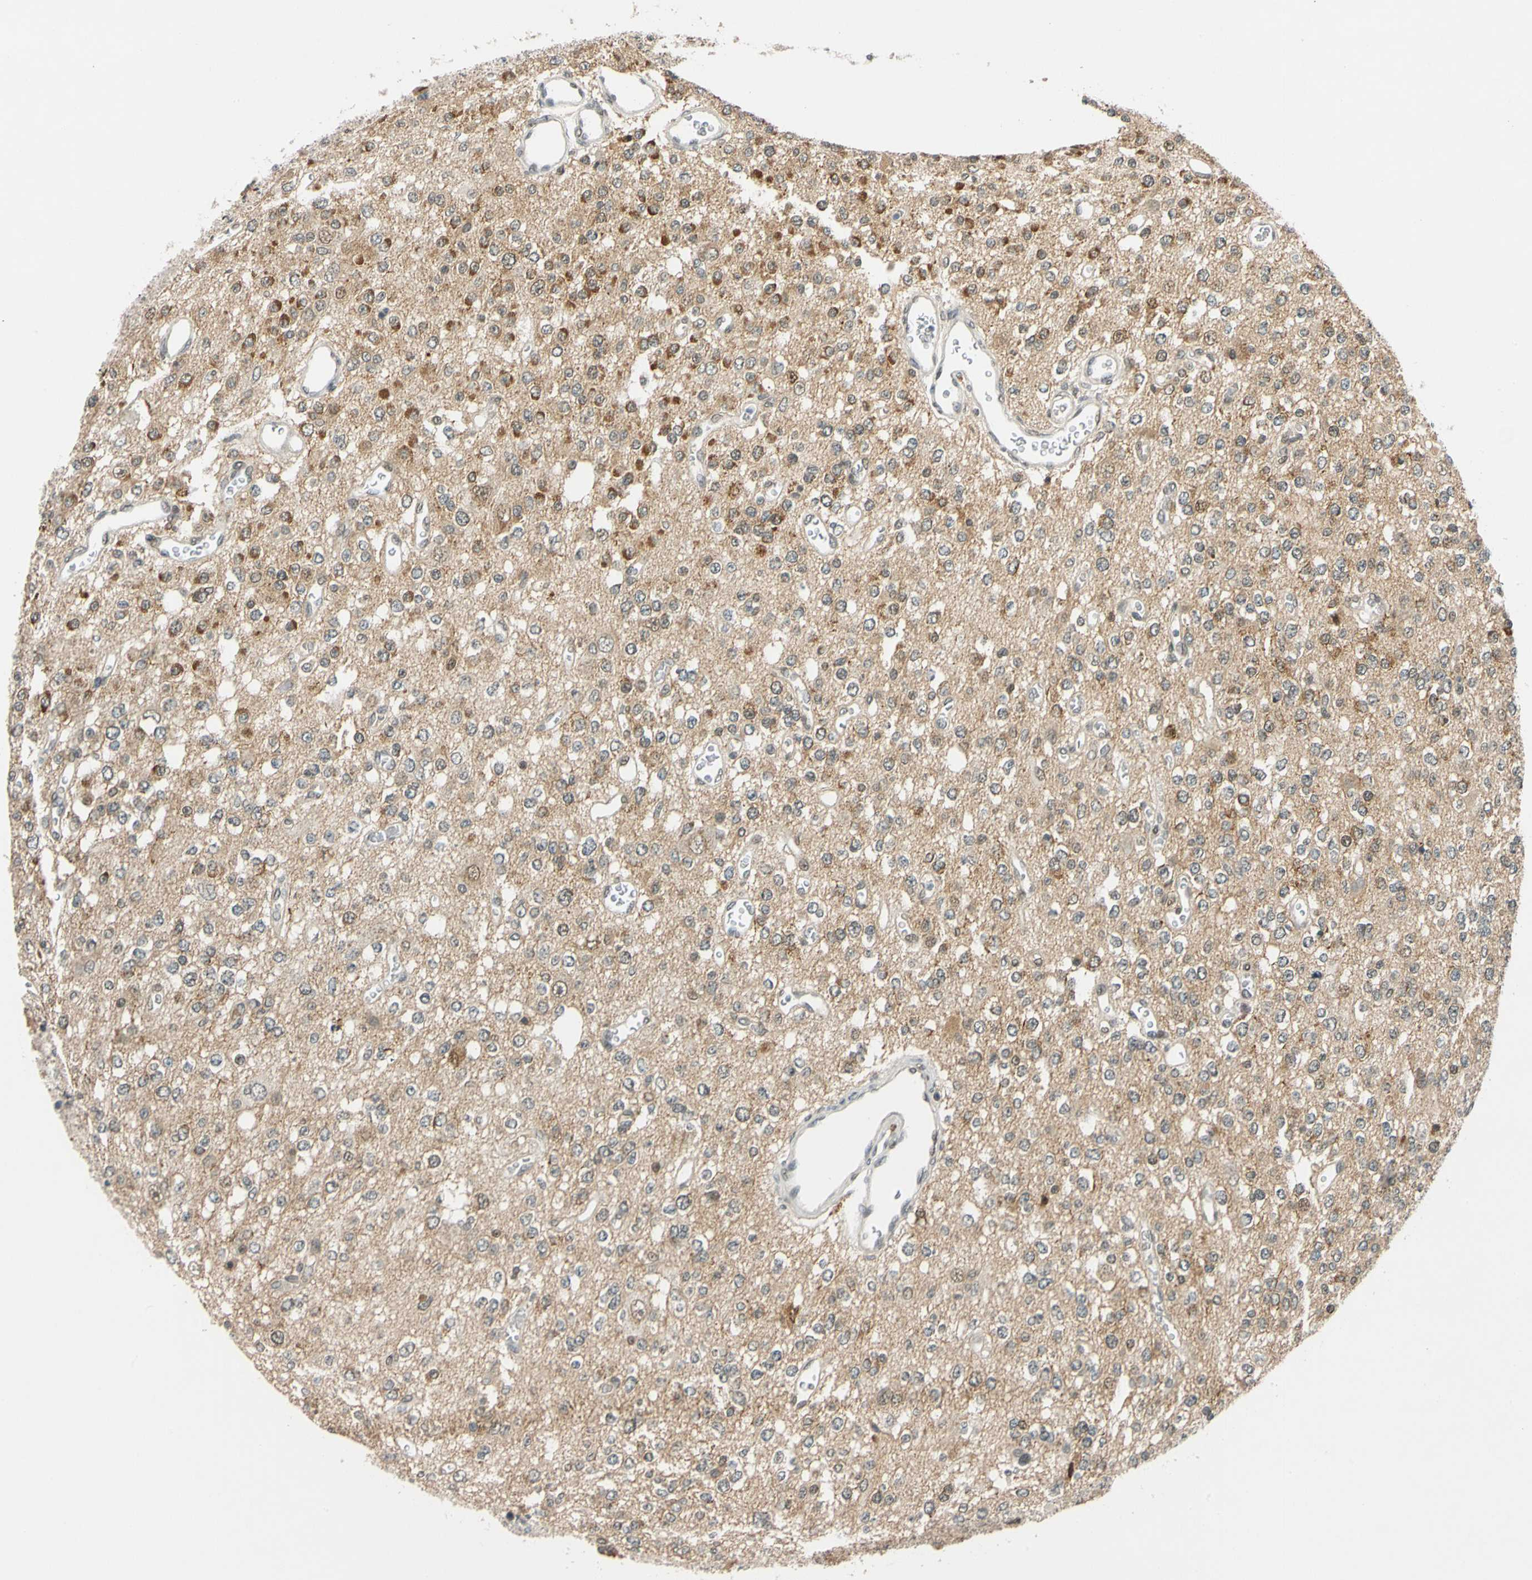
{"staining": {"intensity": "strong", "quantity": ">75%", "location": "cytoplasmic/membranous"}, "tissue": "glioma", "cell_type": "Tumor cells", "image_type": "cancer", "snomed": [{"axis": "morphology", "description": "Glioma, malignant, Low grade"}, {"axis": "topography", "description": "Brain"}], "caption": "About >75% of tumor cells in glioma display strong cytoplasmic/membranous protein positivity as visualized by brown immunohistochemical staining.", "gene": "POGZ", "patient": {"sex": "male", "age": 38}}